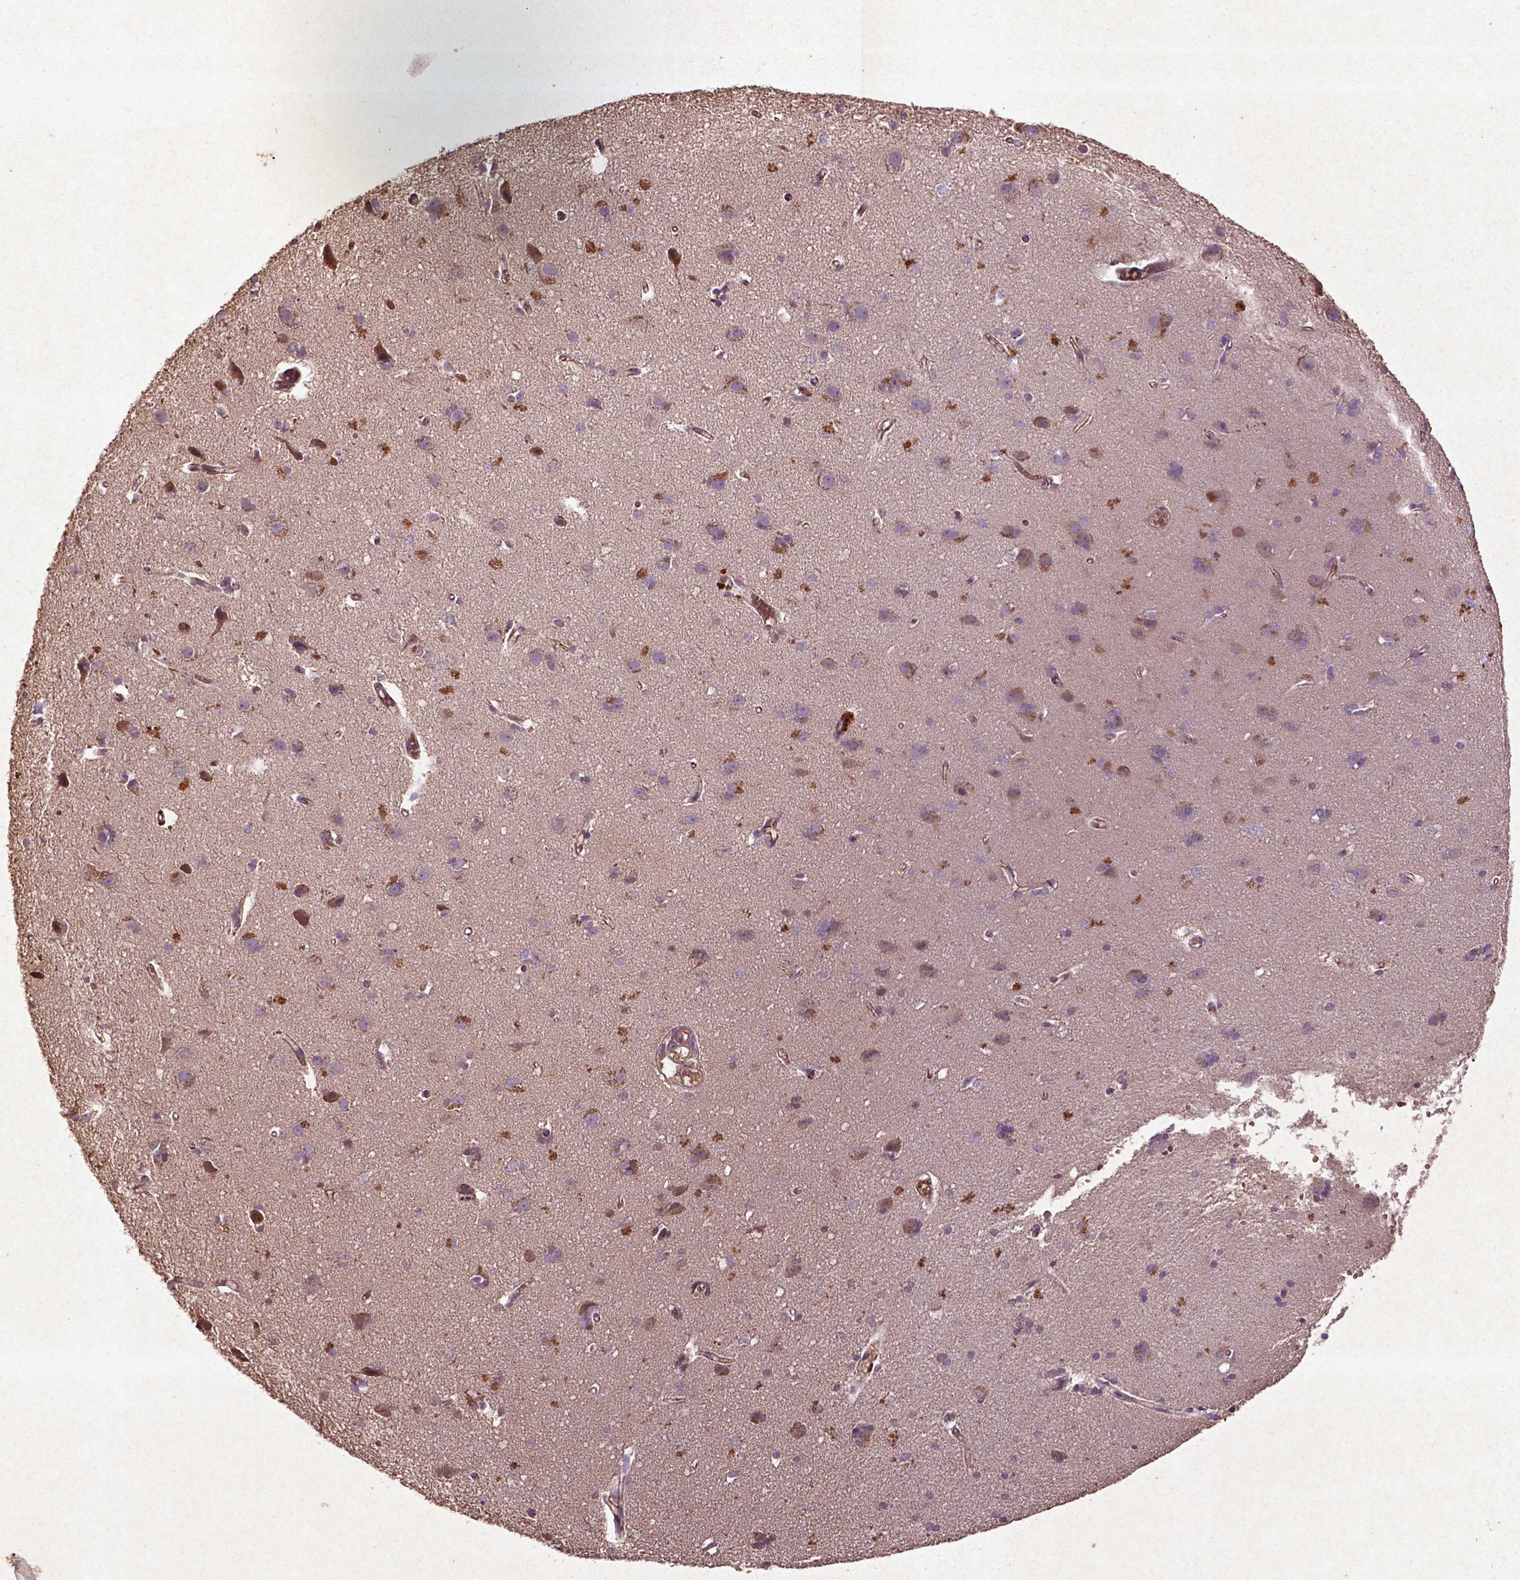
{"staining": {"intensity": "moderate", "quantity": ">75%", "location": "cytoplasmic/membranous,nuclear"}, "tissue": "cerebral cortex", "cell_type": "Endothelial cells", "image_type": "normal", "snomed": [{"axis": "morphology", "description": "Normal tissue, NOS"}, {"axis": "morphology", "description": "Glioma, malignant, High grade"}, {"axis": "topography", "description": "Cerebral cortex"}], "caption": "Immunohistochemistry (IHC) histopathology image of normal cerebral cortex stained for a protein (brown), which displays medium levels of moderate cytoplasmic/membranous,nuclear expression in about >75% of endothelial cells.", "gene": "COQ2", "patient": {"sex": "male", "age": 71}}